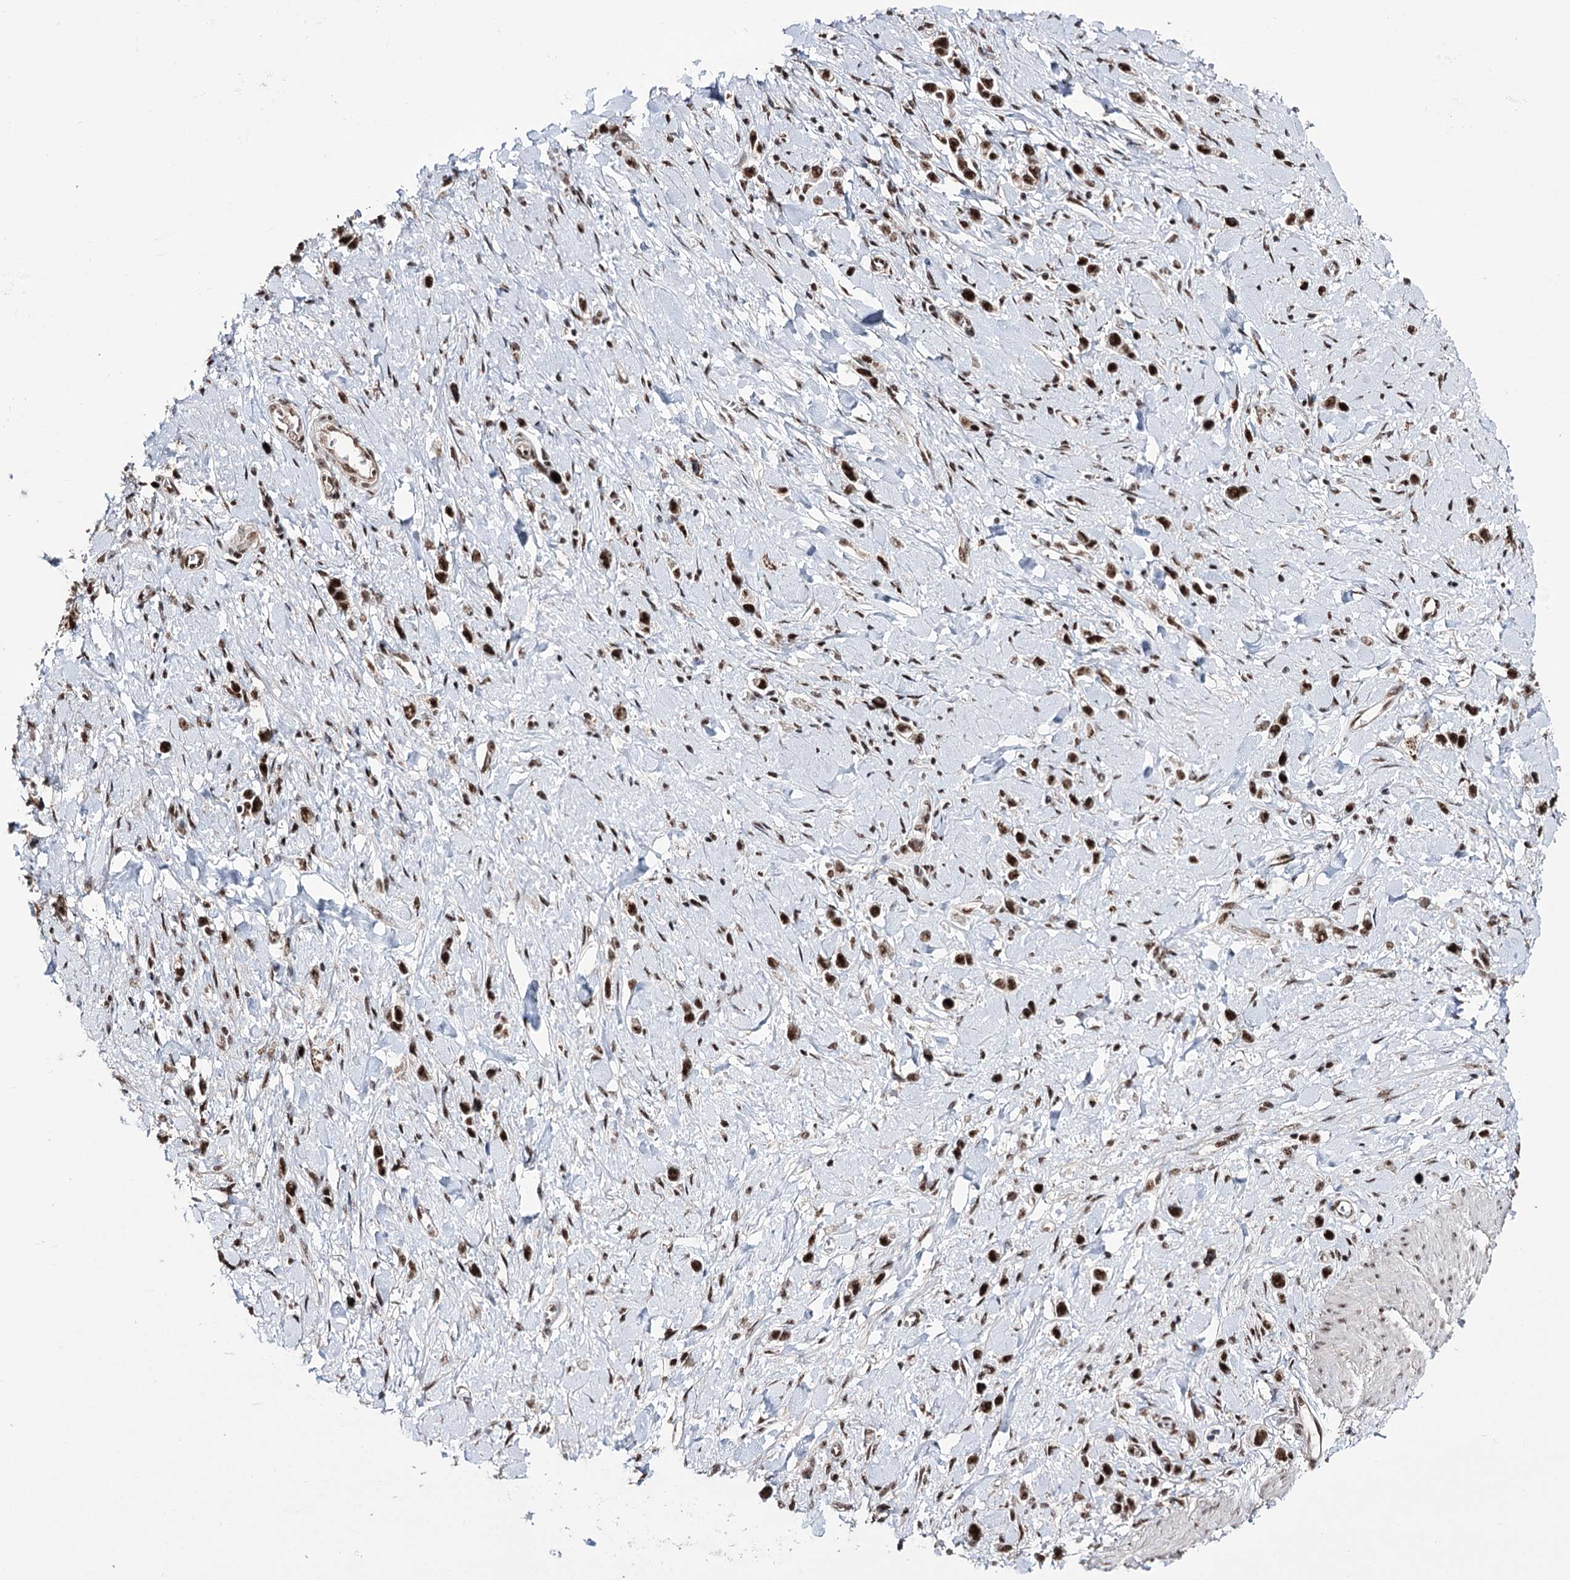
{"staining": {"intensity": "strong", "quantity": ">75%", "location": "nuclear"}, "tissue": "stomach cancer", "cell_type": "Tumor cells", "image_type": "cancer", "snomed": [{"axis": "morphology", "description": "Normal tissue, NOS"}, {"axis": "morphology", "description": "Adenocarcinoma, NOS"}, {"axis": "topography", "description": "Stomach, upper"}, {"axis": "topography", "description": "Stomach"}], "caption": "Stomach adenocarcinoma stained with a protein marker exhibits strong staining in tumor cells.", "gene": "PRPF40A", "patient": {"sex": "female", "age": 65}}